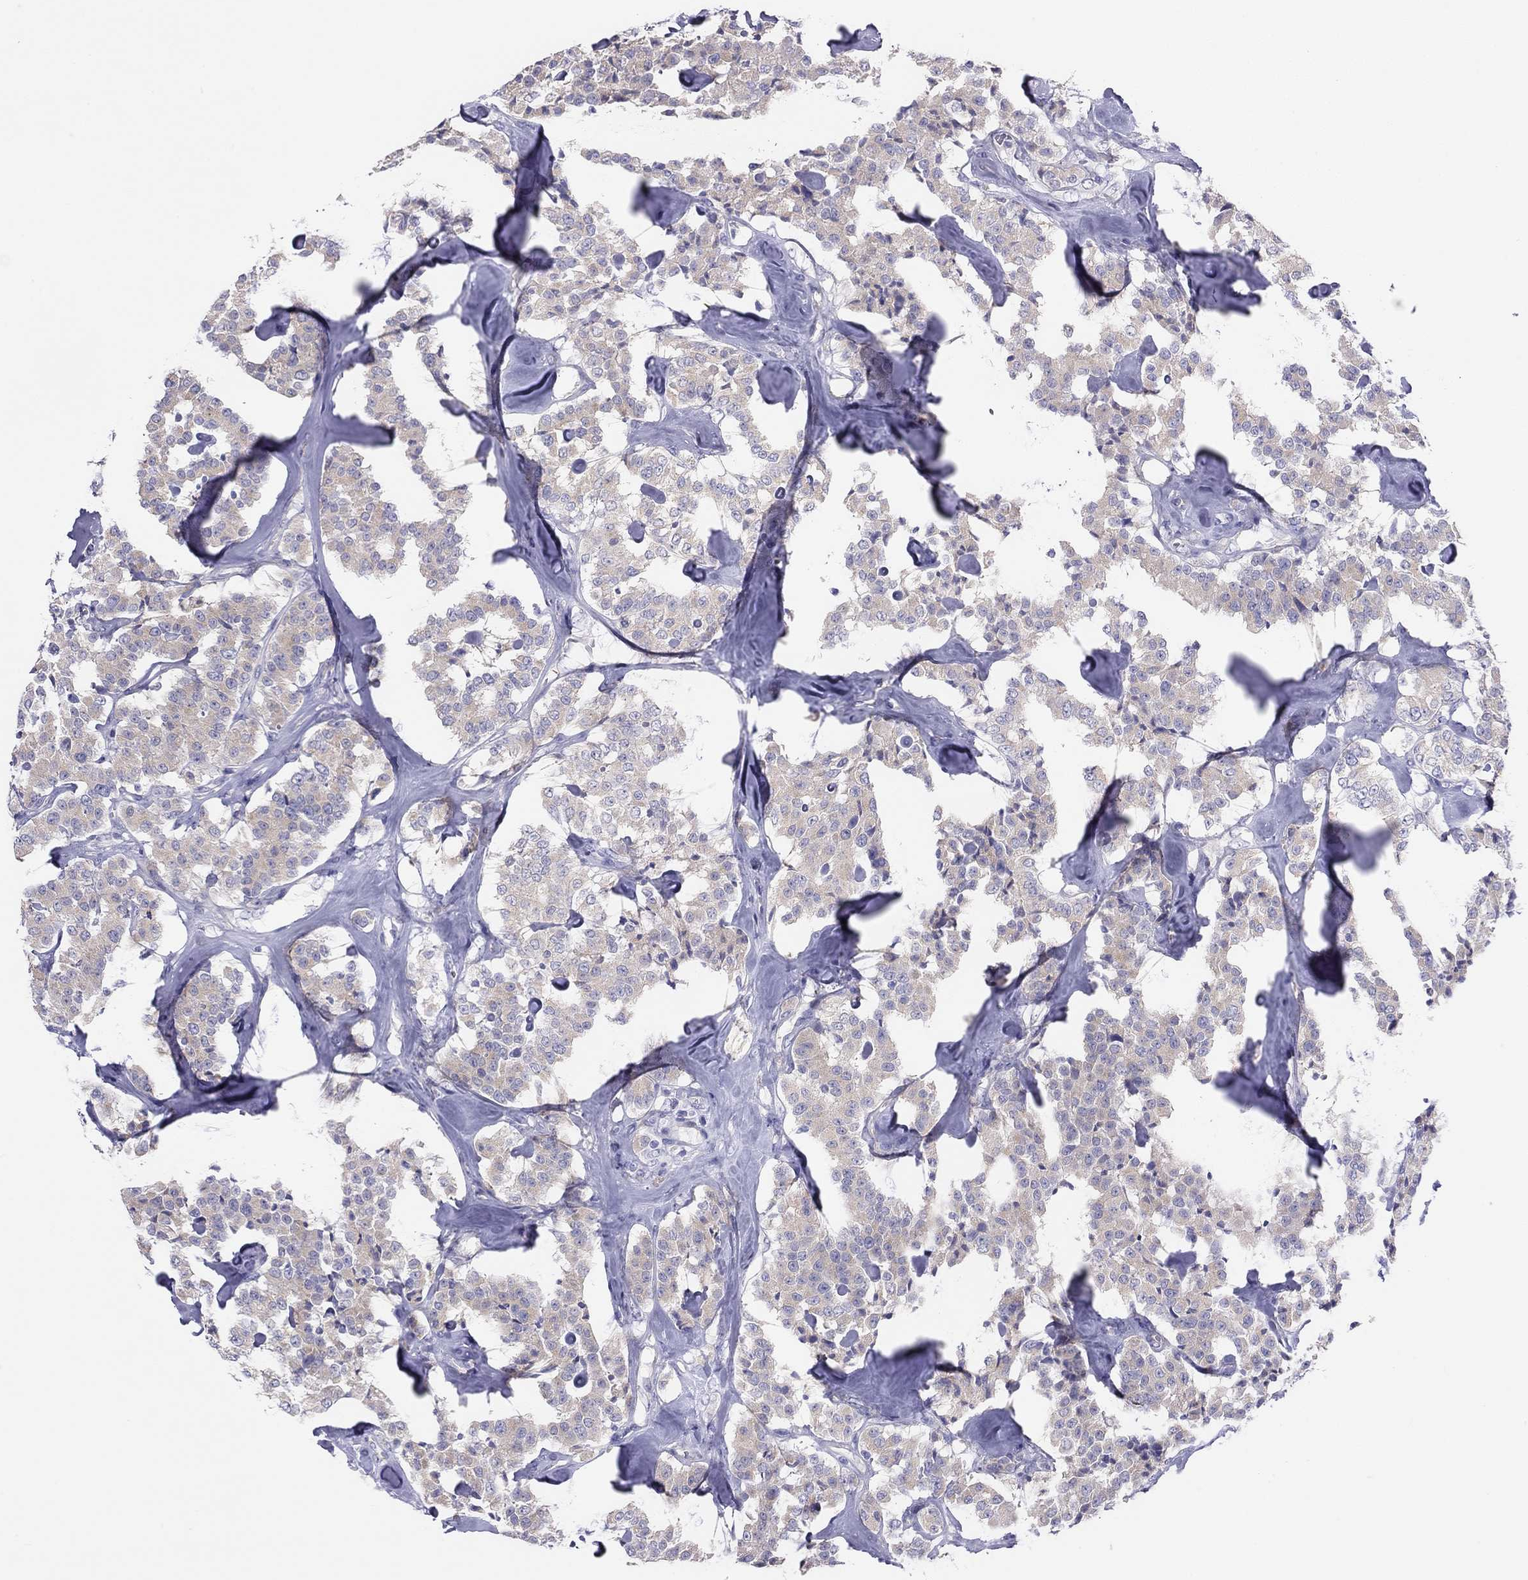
{"staining": {"intensity": "weak", "quantity": "25%-75%", "location": "cytoplasmic/membranous"}, "tissue": "carcinoid", "cell_type": "Tumor cells", "image_type": "cancer", "snomed": [{"axis": "morphology", "description": "Carcinoid, malignant, NOS"}, {"axis": "topography", "description": "Pancreas"}], "caption": "About 25%-75% of tumor cells in carcinoid (malignant) exhibit weak cytoplasmic/membranous protein expression as visualized by brown immunohistochemical staining.", "gene": "MGAT4C", "patient": {"sex": "male", "age": 41}}